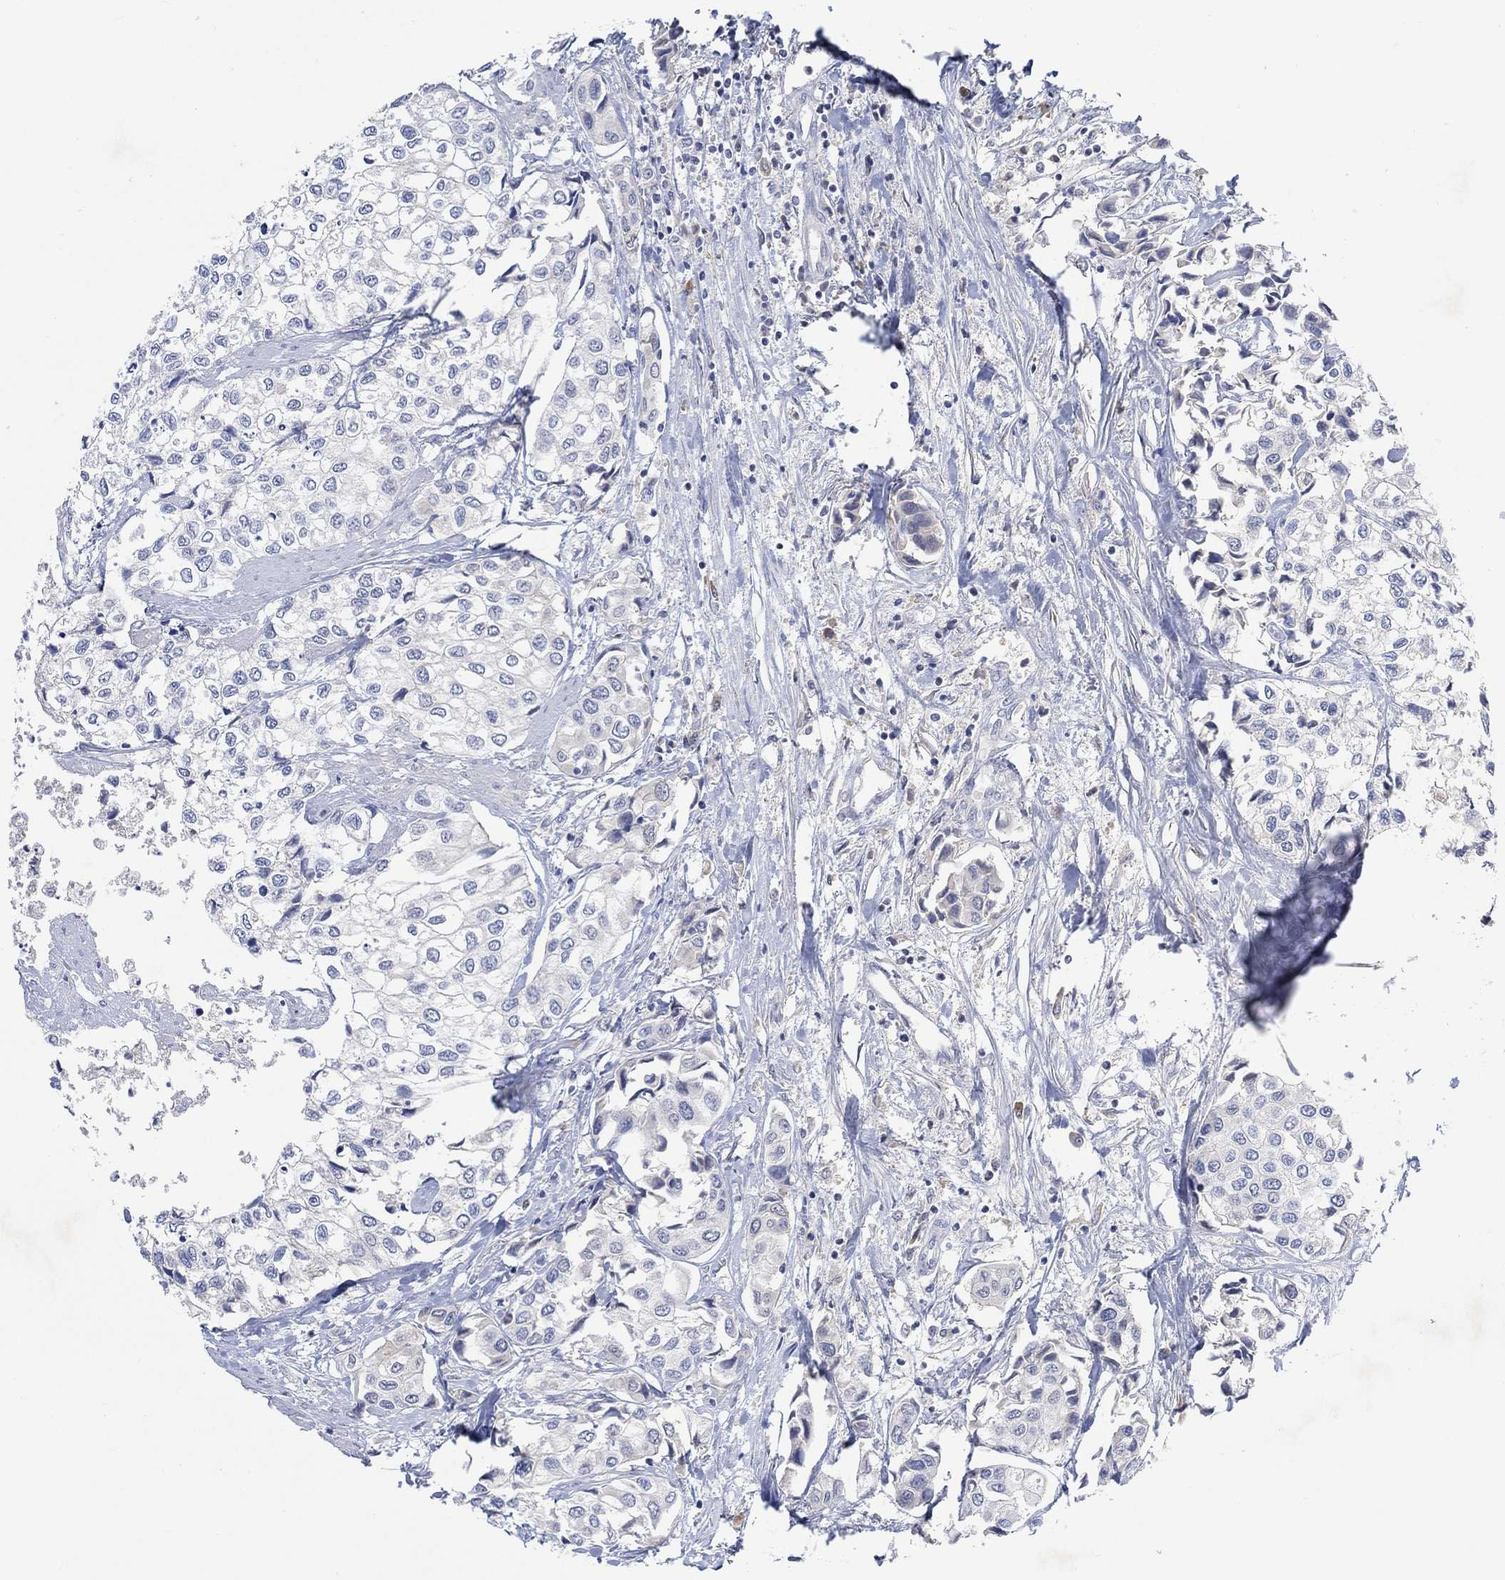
{"staining": {"intensity": "negative", "quantity": "none", "location": "none"}, "tissue": "urothelial cancer", "cell_type": "Tumor cells", "image_type": "cancer", "snomed": [{"axis": "morphology", "description": "Urothelial carcinoma, High grade"}, {"axis": "topography", "description": "Urinary bladder"}], "caption": "Immunohistochemical staining of urothelial cancer exhibits no significant expression in tumor cells.", "gene": "MSTN", "patient": {"sex": "male", "age": 73}}